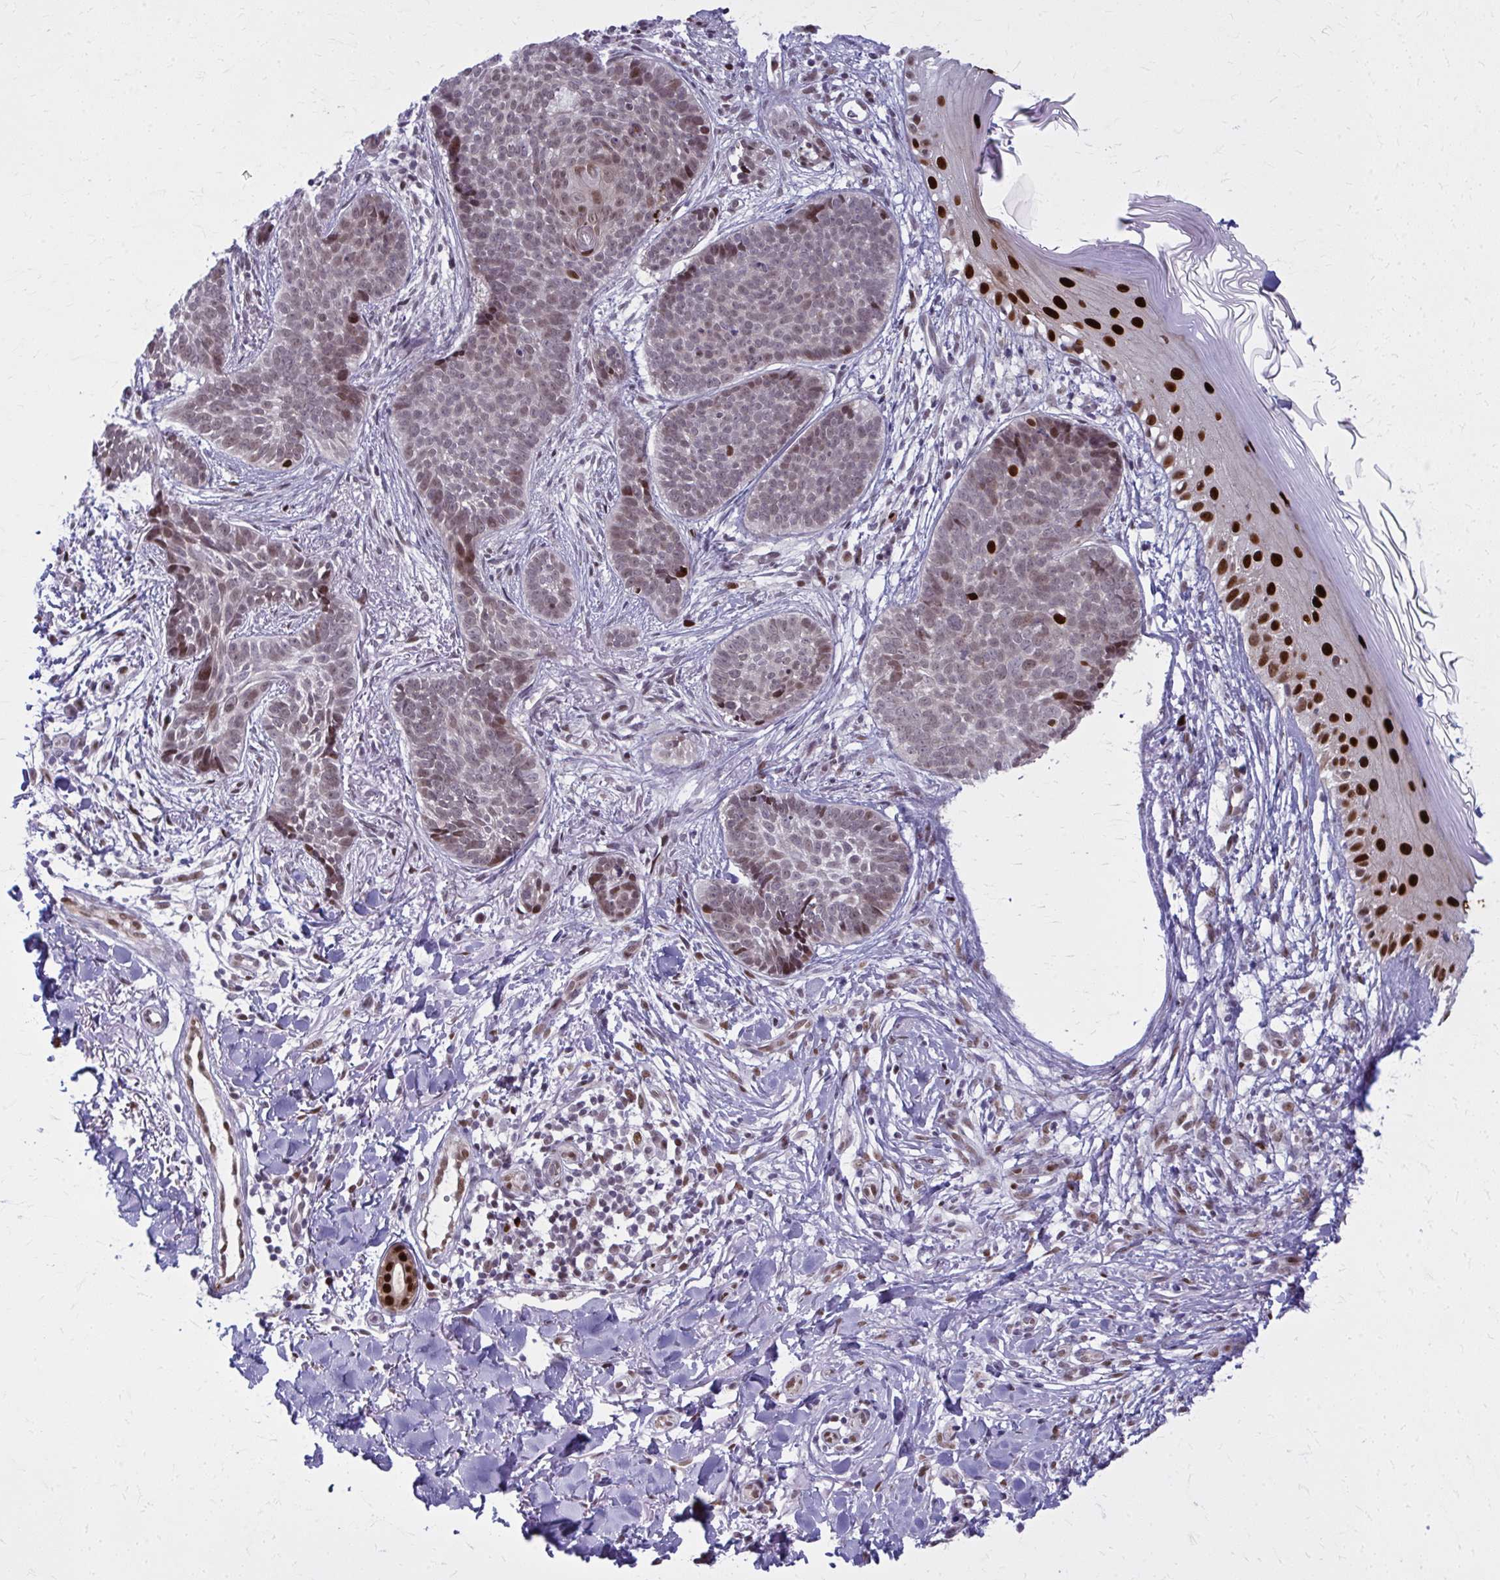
{"staining": {"intensity": "moderate", "quantity": "25%-75%", "location": "nuclear"}, "tissue": "skin cancer", "cell_type": "Tumor cells", "image_type": "cancer", "snomed": [{"axis": "morphology", "description": "Basal cell carcinoma"}, {"axis": "topography", "description": "Skin"}, {"axis": "topography", "description": "Skin of back"}], "caption": "Basal cell carcinoma (skin) stained with a brown dye displays moderate nuclear positive expression in about 25%-75% of tumor cells.", "gene": "ZNF559", "patient": {"sex": "male", "age": 81}}